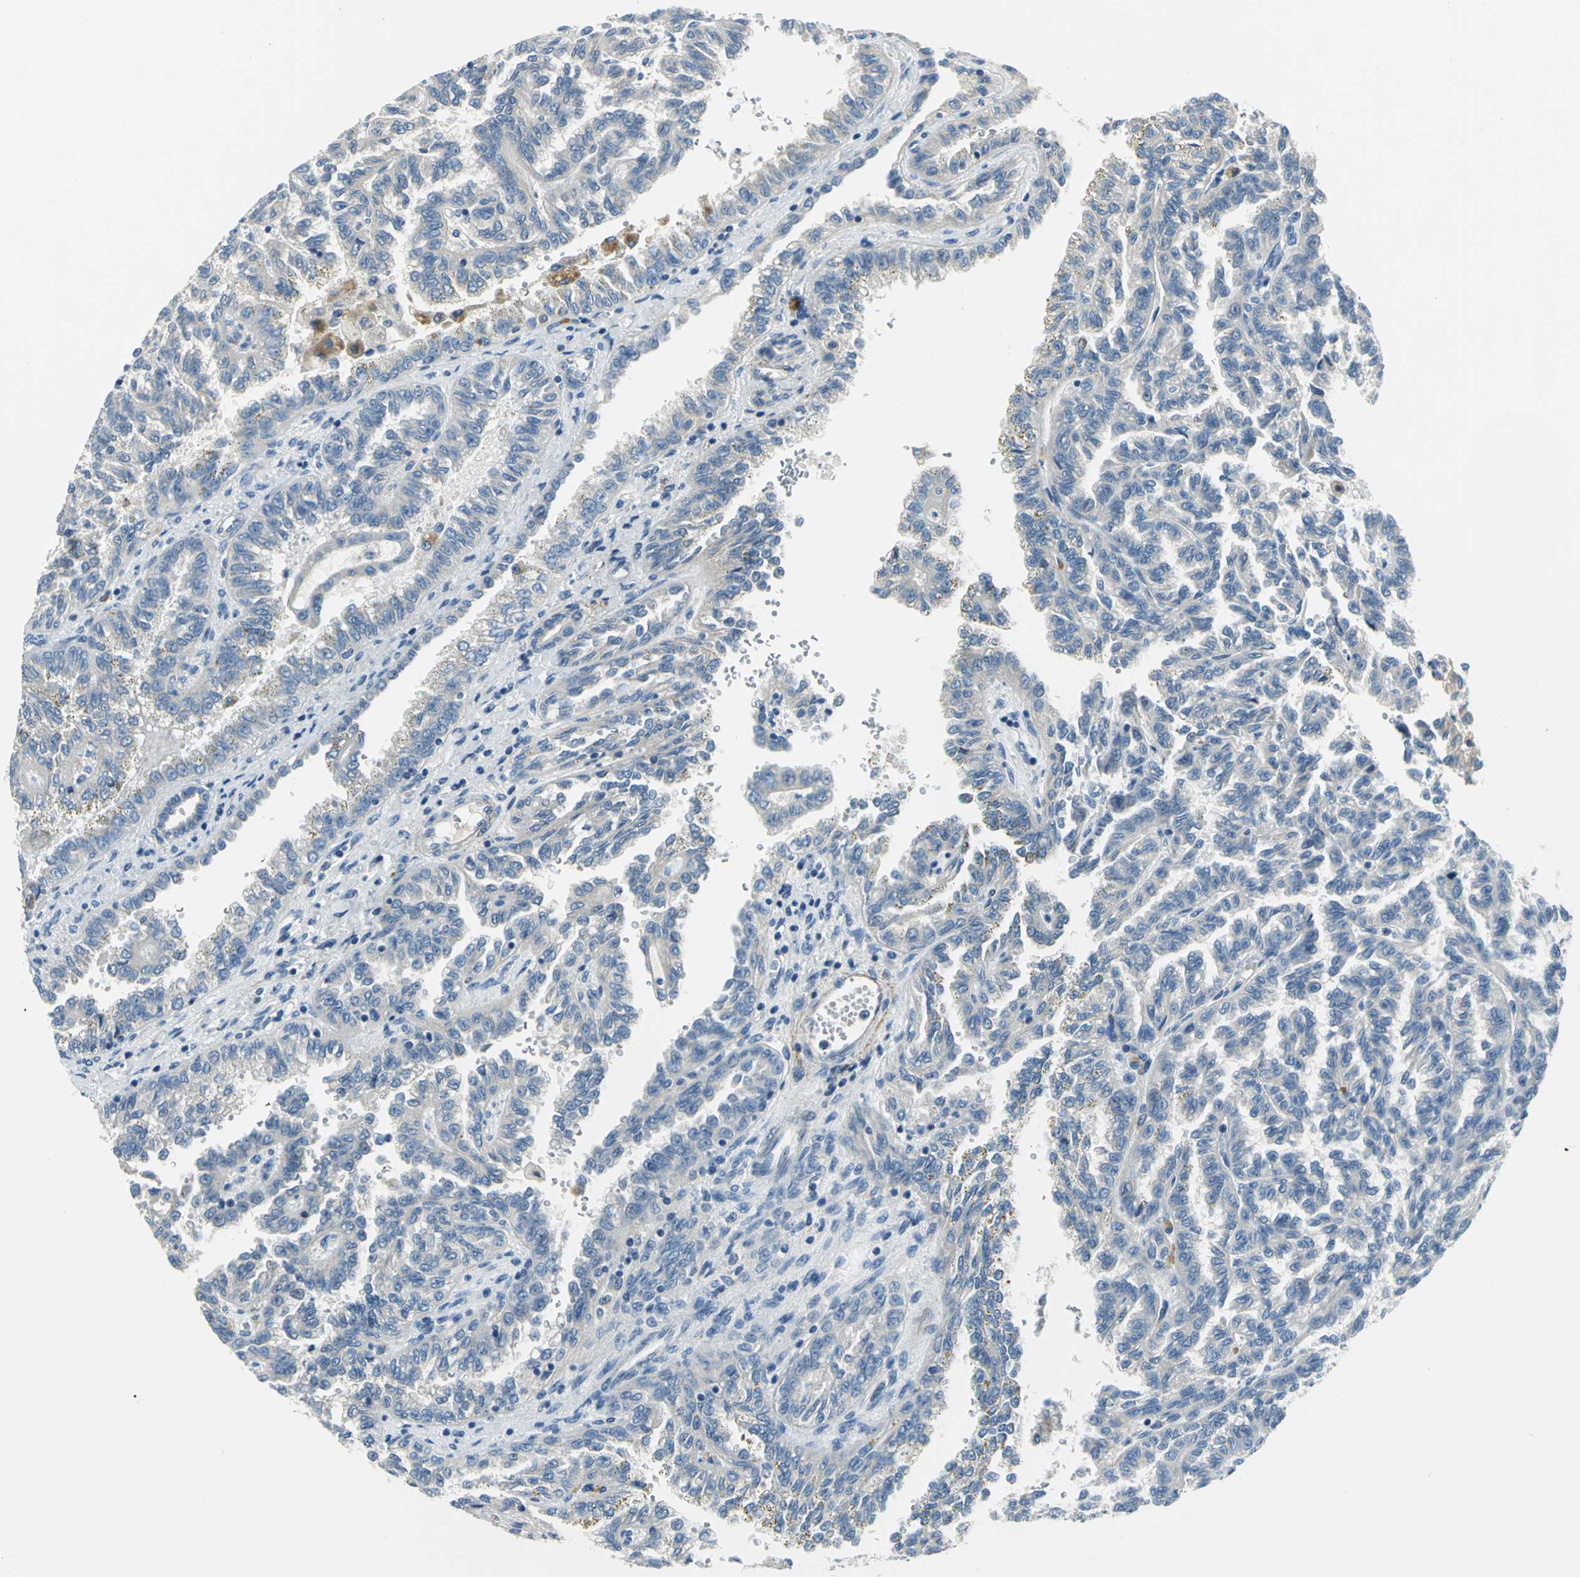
{"staining": {"intensity": "weak", "quantity": "<25%", "location": "cytoplasmic/membranous"}, "tissue": "renal cancer", "cell_type": "Tumor cells", "image_type": "cancer", "snomed": [{"axis": "morphology", "description": "Inflammation, NOS"}, {"axis": "morphology", "description": "Adenocarcinoma, NOS"}, {"axis": "topography", "description": "Kidney"}], "caption": "The IHC image has no significant expression in tumor cells of renal cancer (adenocarcinoma) tissue. (Immunohistochemistry, brightfield microscopy, high magnification).", "gene": "SLC16A7", "patient": {"sex": "male", "age": 68}}